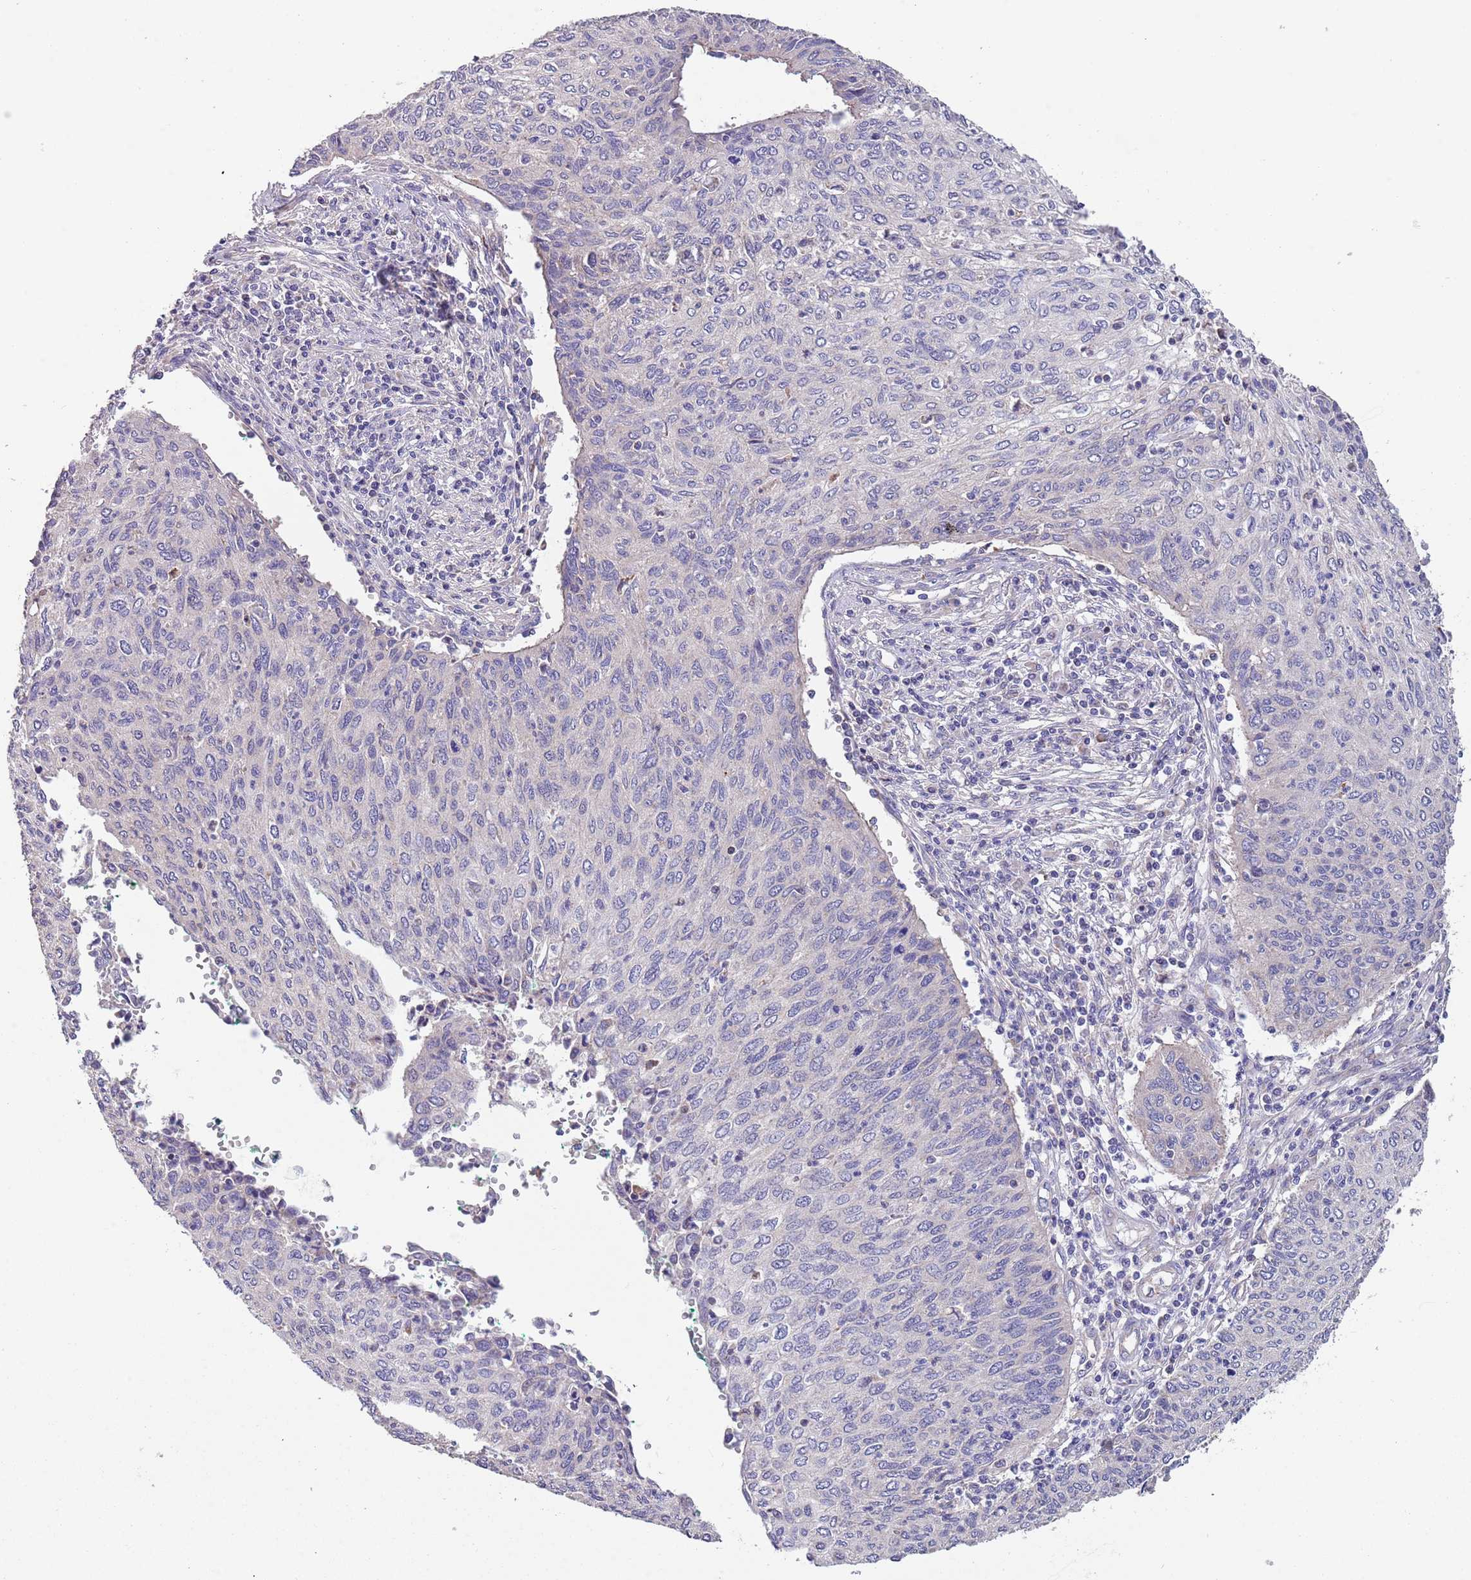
{"staining": {"intensity": "negative", "quantity": "none", "location": "none"}, "tissue": "cervical cancer", "cell_type": "Tumor cells", "image_type": "cancer", "snomed": [{"axis": "morphology", "description": "Squamous cell carcinoma, NOS"}, {"axis": "topography", "description": "Cervix"}], "caption": "An immunohistochemistry photomicrograph of squamous cell carcinoma (cervical) is shown. There is no staining in tumor cells of squamous cell carcinoma (cervical). (DAB immunohistochemistry (IHC) with hematoxylin counter stain).", "gene": "ABCC10", "patient": {"sex": "female", "age": 38}}